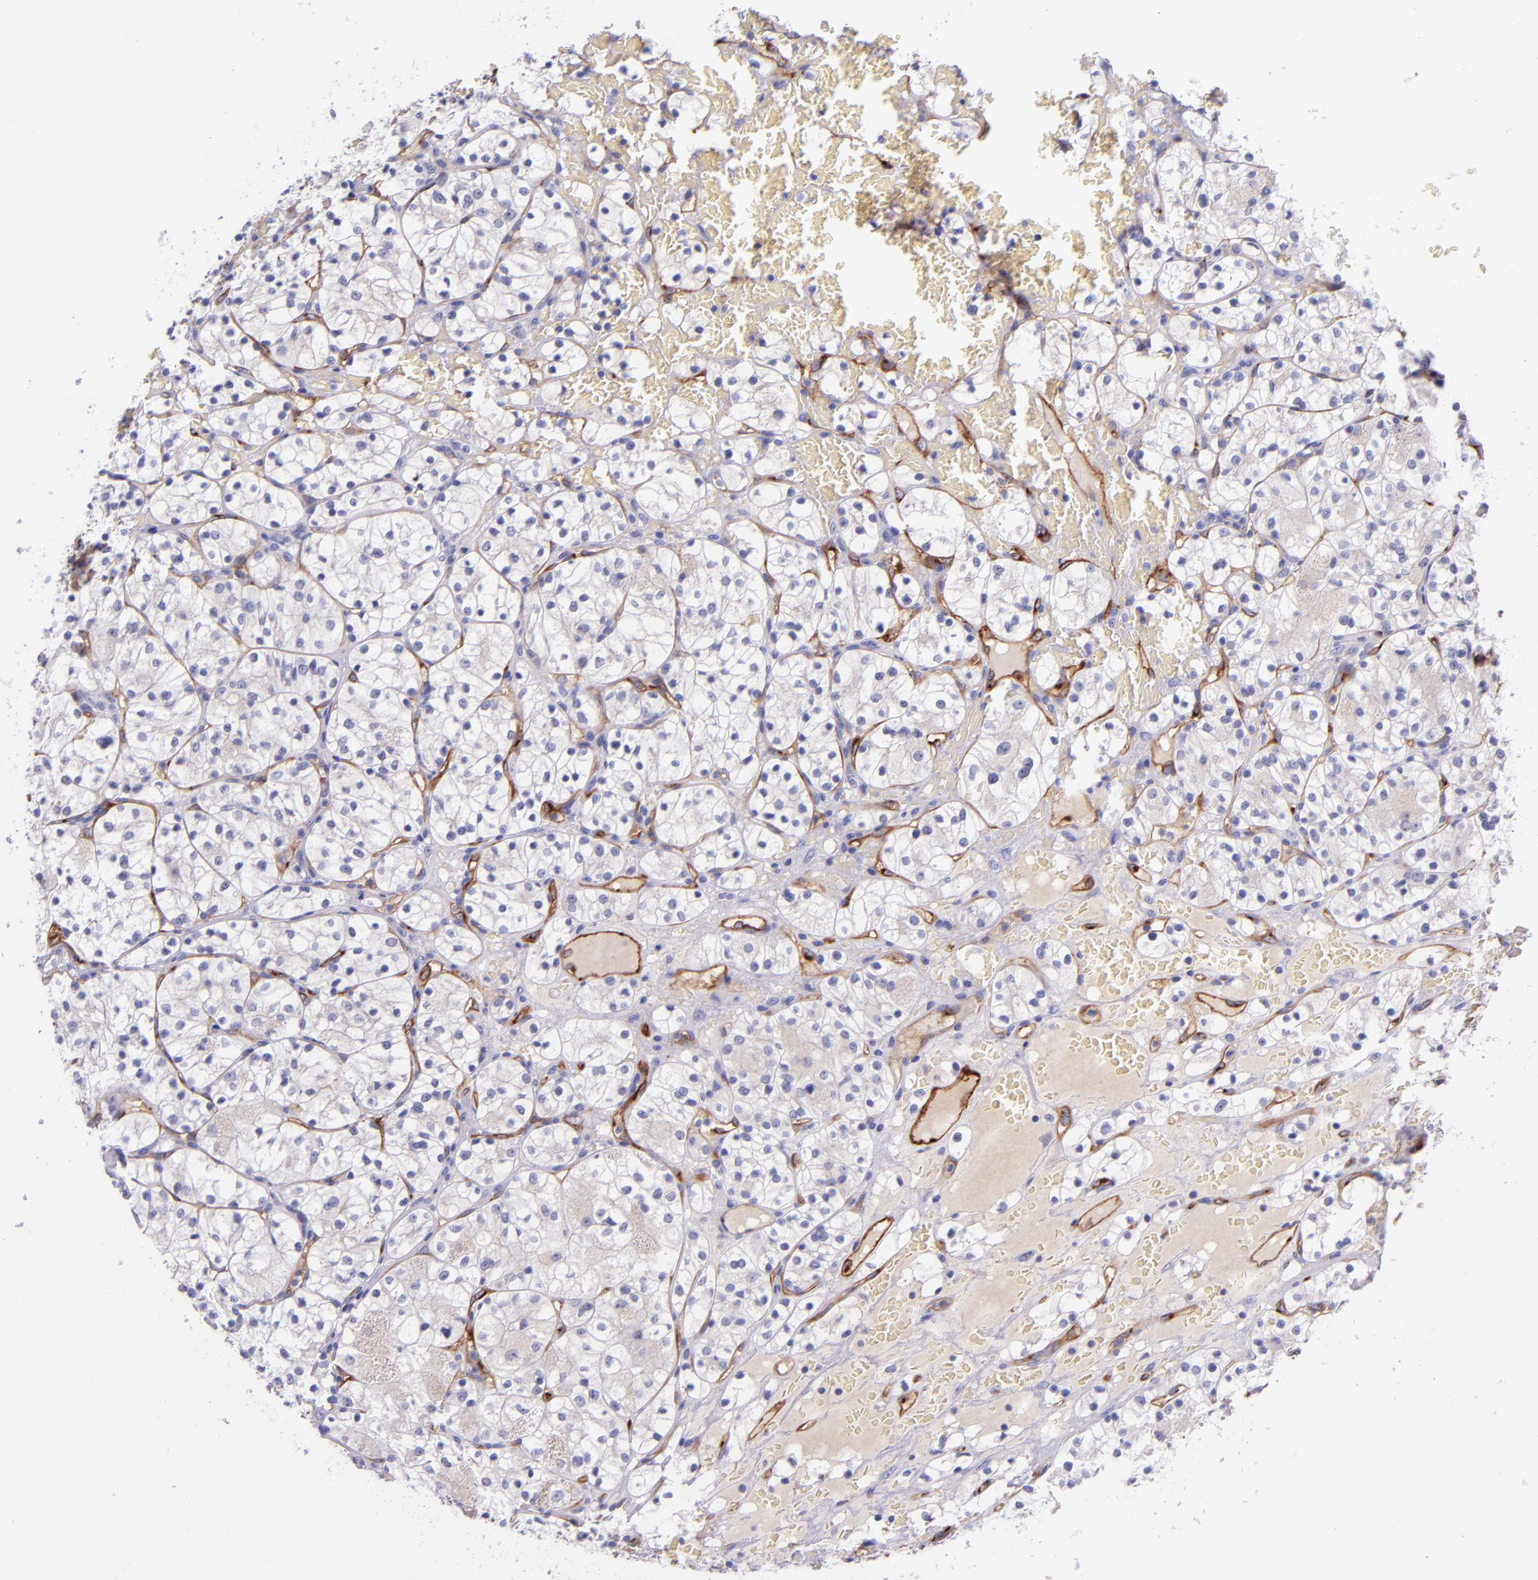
{"staining": {"intensity": "negative", "quantity": "none", "location": "none"}, "tissue": "renal cancer", "cell_type": "Tumor cells", "image_type": "cancer", "snomed": [{"axis": "morphology", "description": "Adenocarcinoma, NOS"}, {"axis": "topography", "description": "Kidney"}], "caption": "The IHC histopathology image has no significant positivity in tumor cells of renal adenocarcinoma tissue. Nuclei are stained in blue.", "gene": "NOS3", "patient": {"sex": "female", "age": 60}}